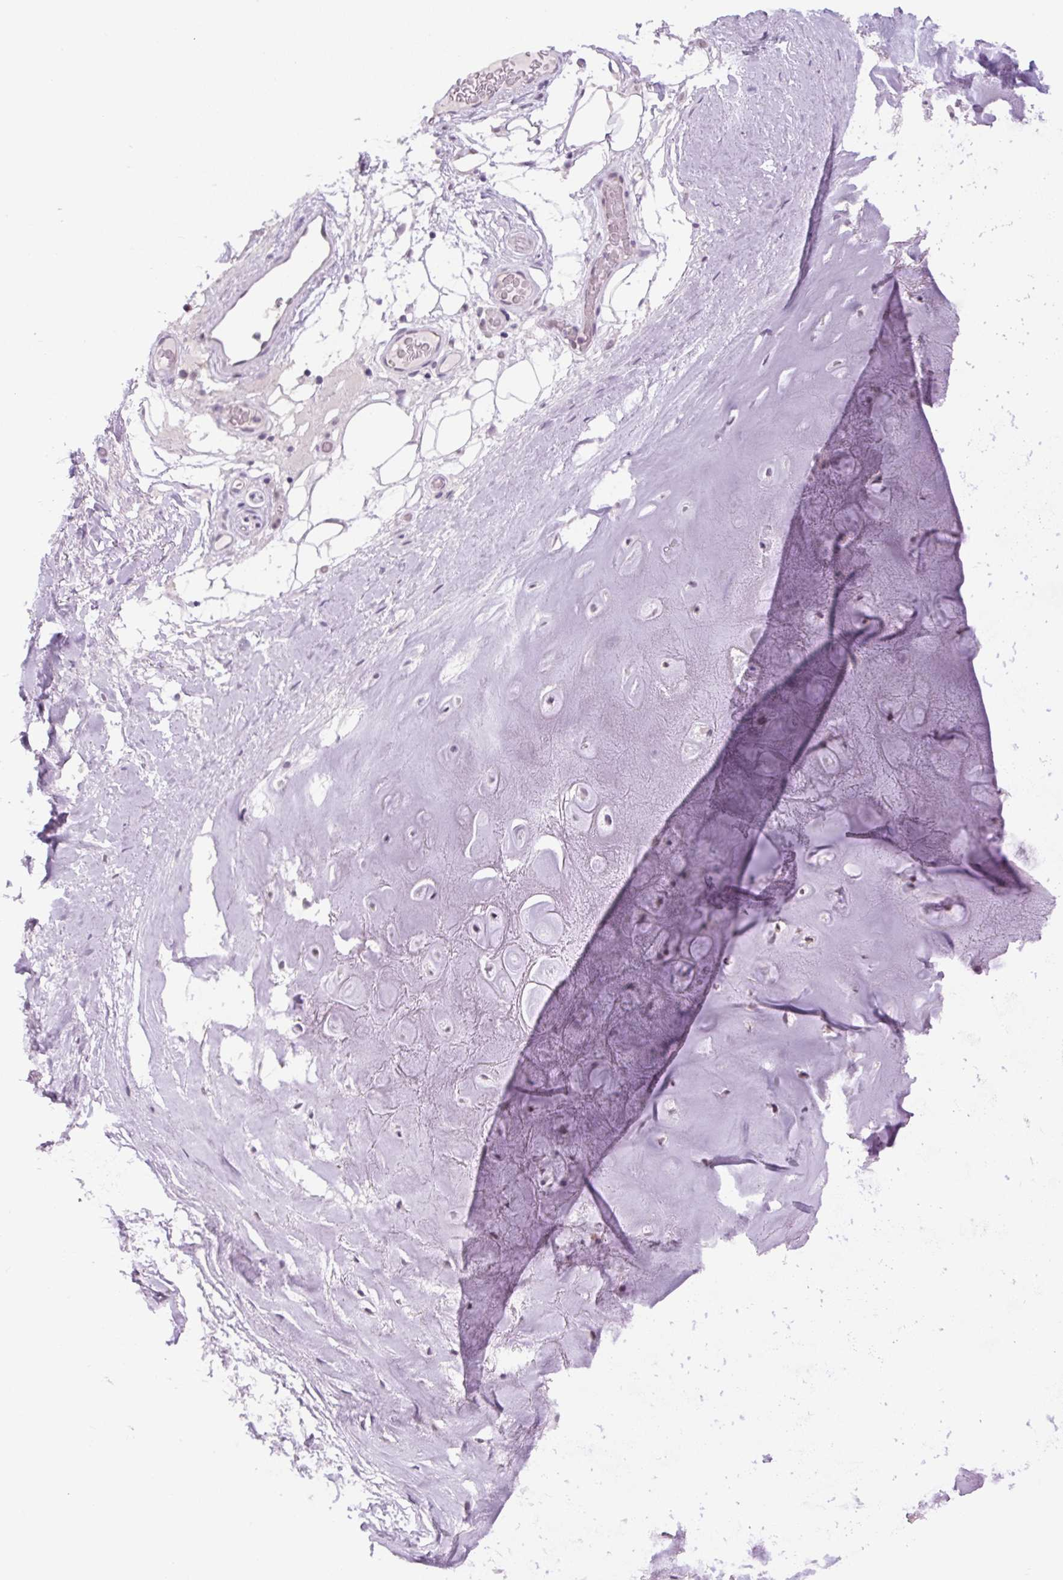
{"staining": {"intensity": "negative", "quantity": "none", "location": "none"}, "tissue": "adipose tissue", "cell_type": "Adipocytes", "image_type": "normal", "snomed": [{"axis": "morphology", "description": "Normal tissue, NOS"}, {"axis": "topography", "description": "Lymph node"}, {"axis": "topography", "description": "Cartilage tissue"}, {"axis": "topography", "description": "Nasopharynx"}], "caption": "There is no significant expression in adipocytes of adipose tissue. (Stains: DAB immunohistochemistry with hematoxylin counter stain, Microscopy: brightfield microscopy at high magnification).", "gene": "RYBP", "patient": {"sex": "male", "age": 63}}